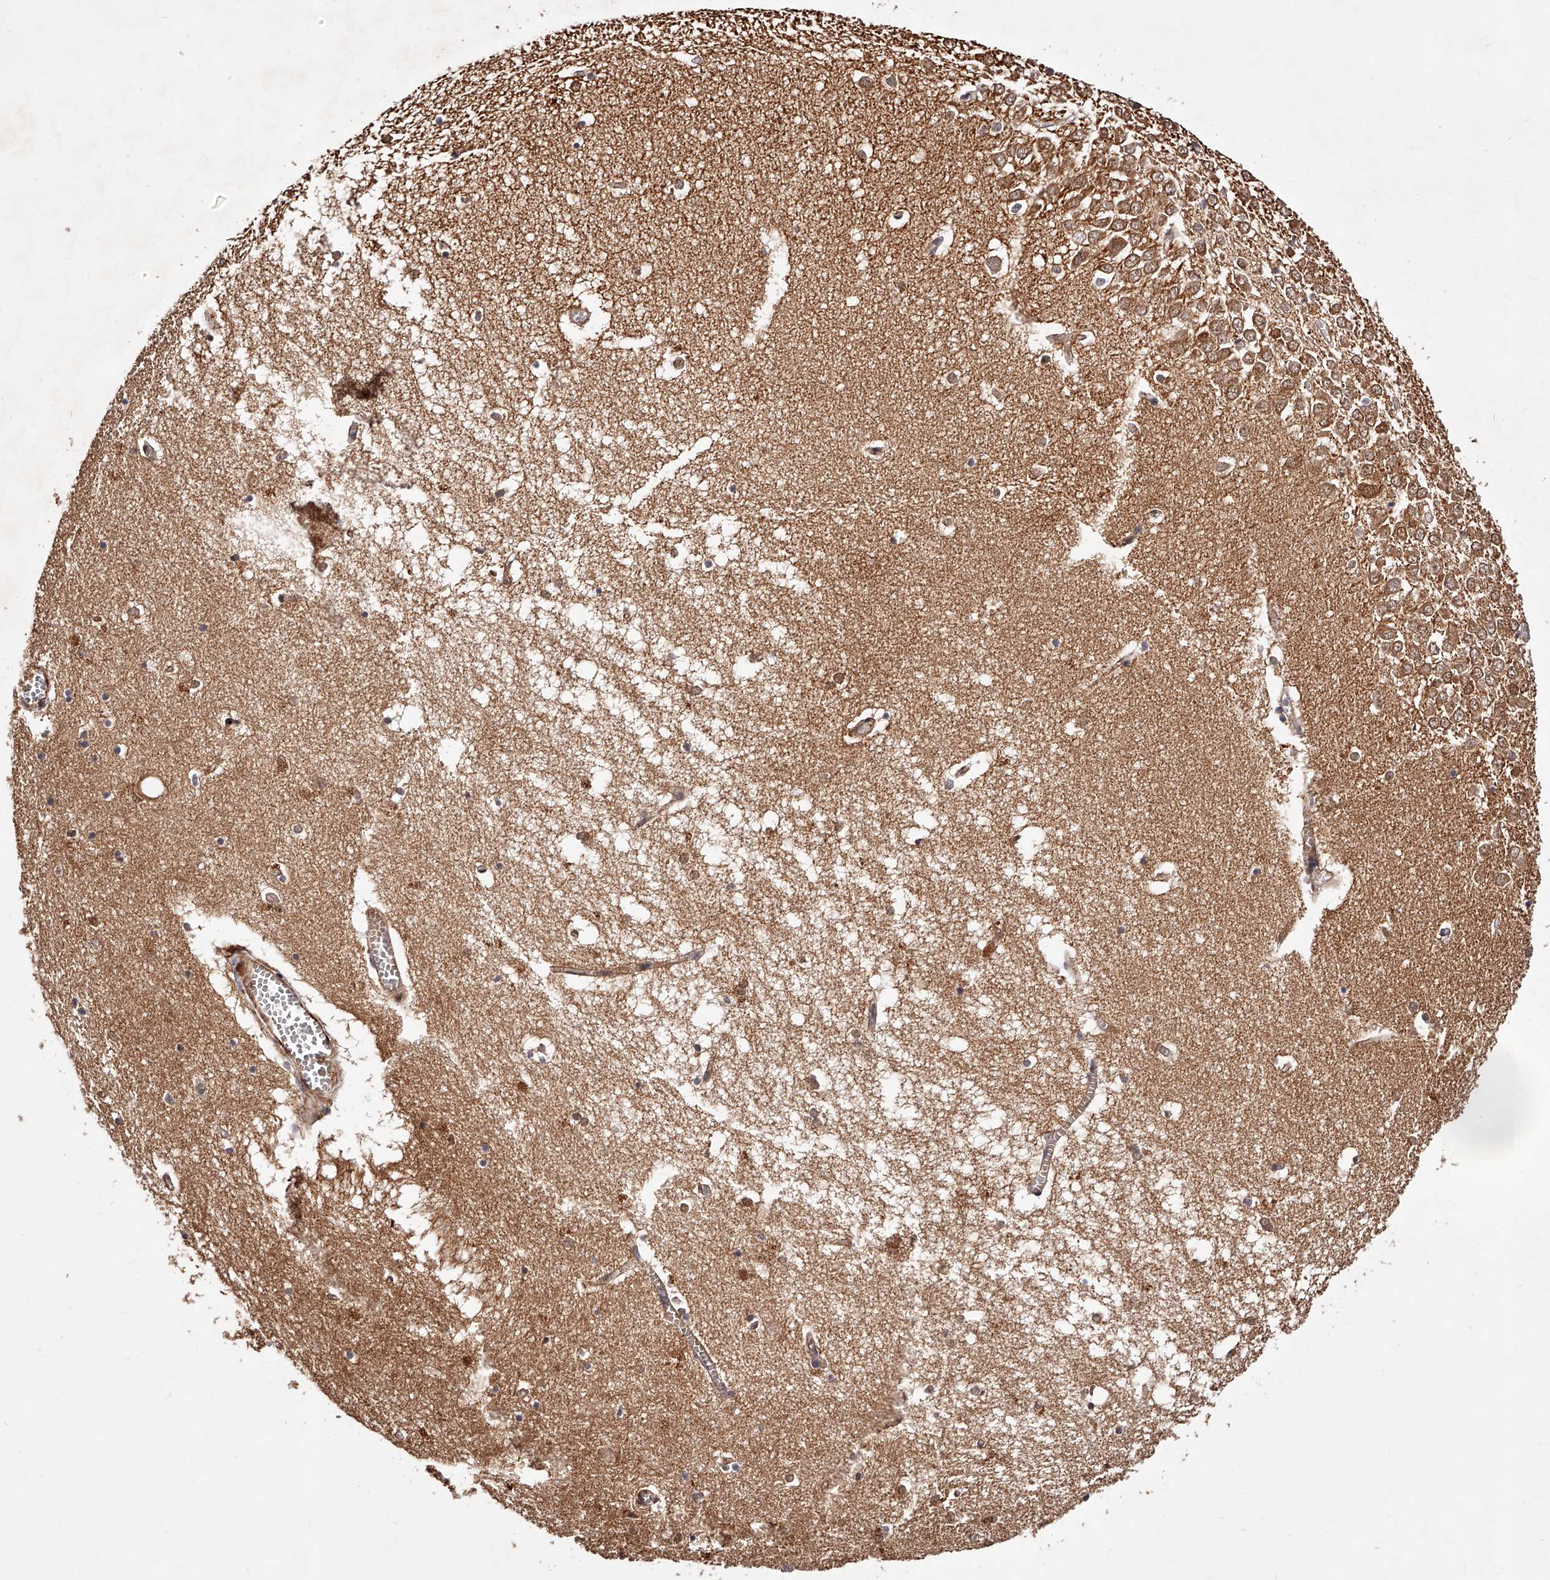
{"staining": {"intensity": "moderate", "quantity": "25%-75%", "location": "cytoplasmic/membranous"}, "tissue": "hippocampus", "cell_type": "Glial cells", "image_type": "normal", "snomed": [{"axis": "morphology", "description": "Normal tissue, NOS"}, {"axis": "topography", "description": "Hippocampus"}], "caption": "Protein staining exhibits moderate cytoplasmic/membranous expression in about 25%-75% of glial cells in benign hippocampus.", "gene": "CUL7", "patient": {"sex": "male", "age": 70}}